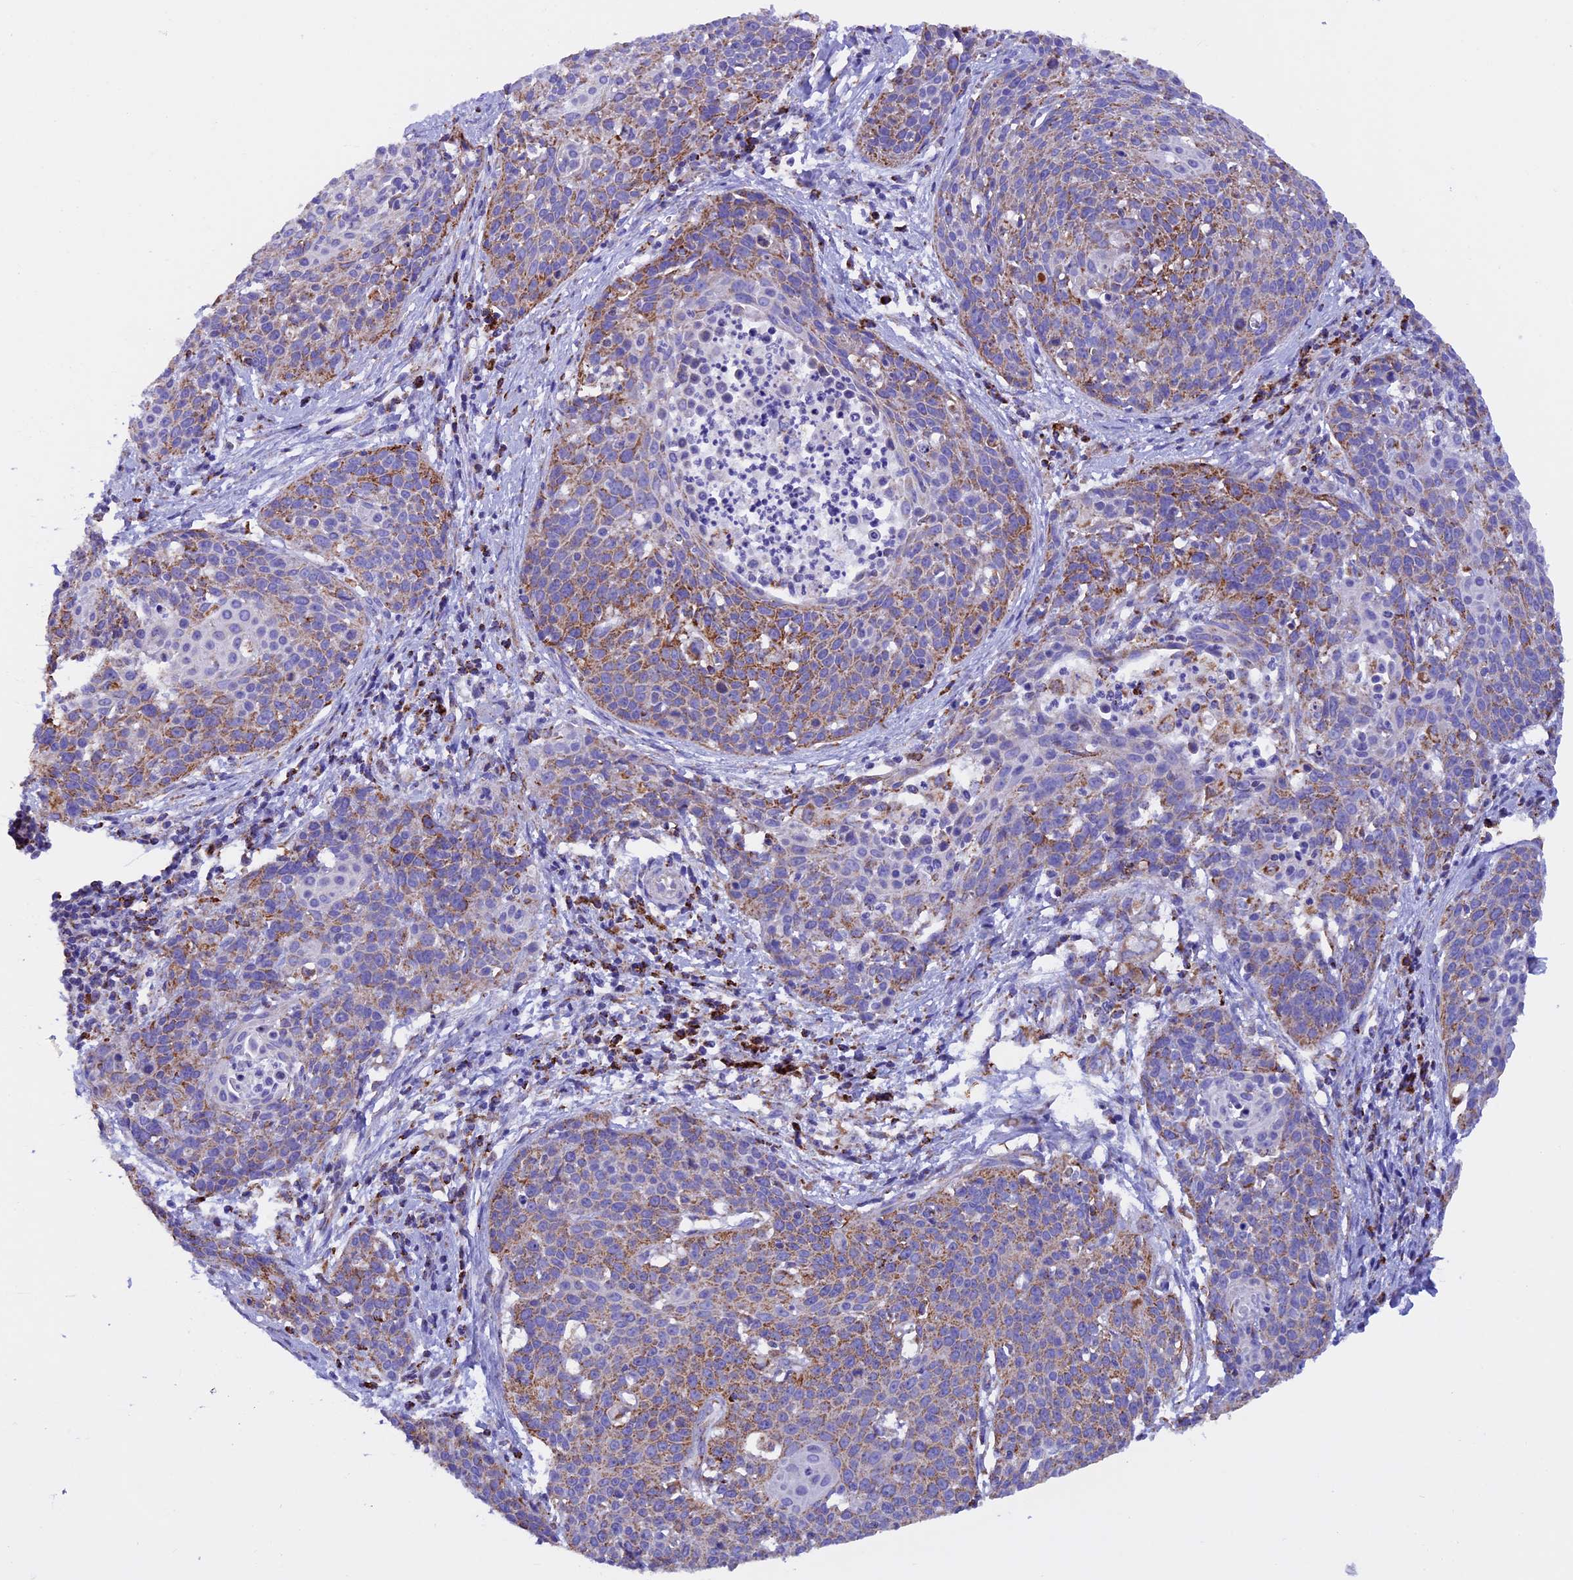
{"staining": {"intensity": "moderate", "quantity": "<25%", "location": "cytoplasmic/membranous"}, "tissue": "cervical cancer", "cell_type": "Tumor cells", "image_type": "cancer", "snomed": [{"axis": "morphology", "description": "Squamous cell carcinoma, NOS"}, {"axis": "topography", "description": "Cervix"}], "caption": "Immunohistochemical staining of cervical squamous cell carcinoma reveals moderate cytoplasmic/membranous protein staining in approximately <25% of tumor cells.", "gene": "SLC8B1", "patient": {"sex": "female", "age": 38}}